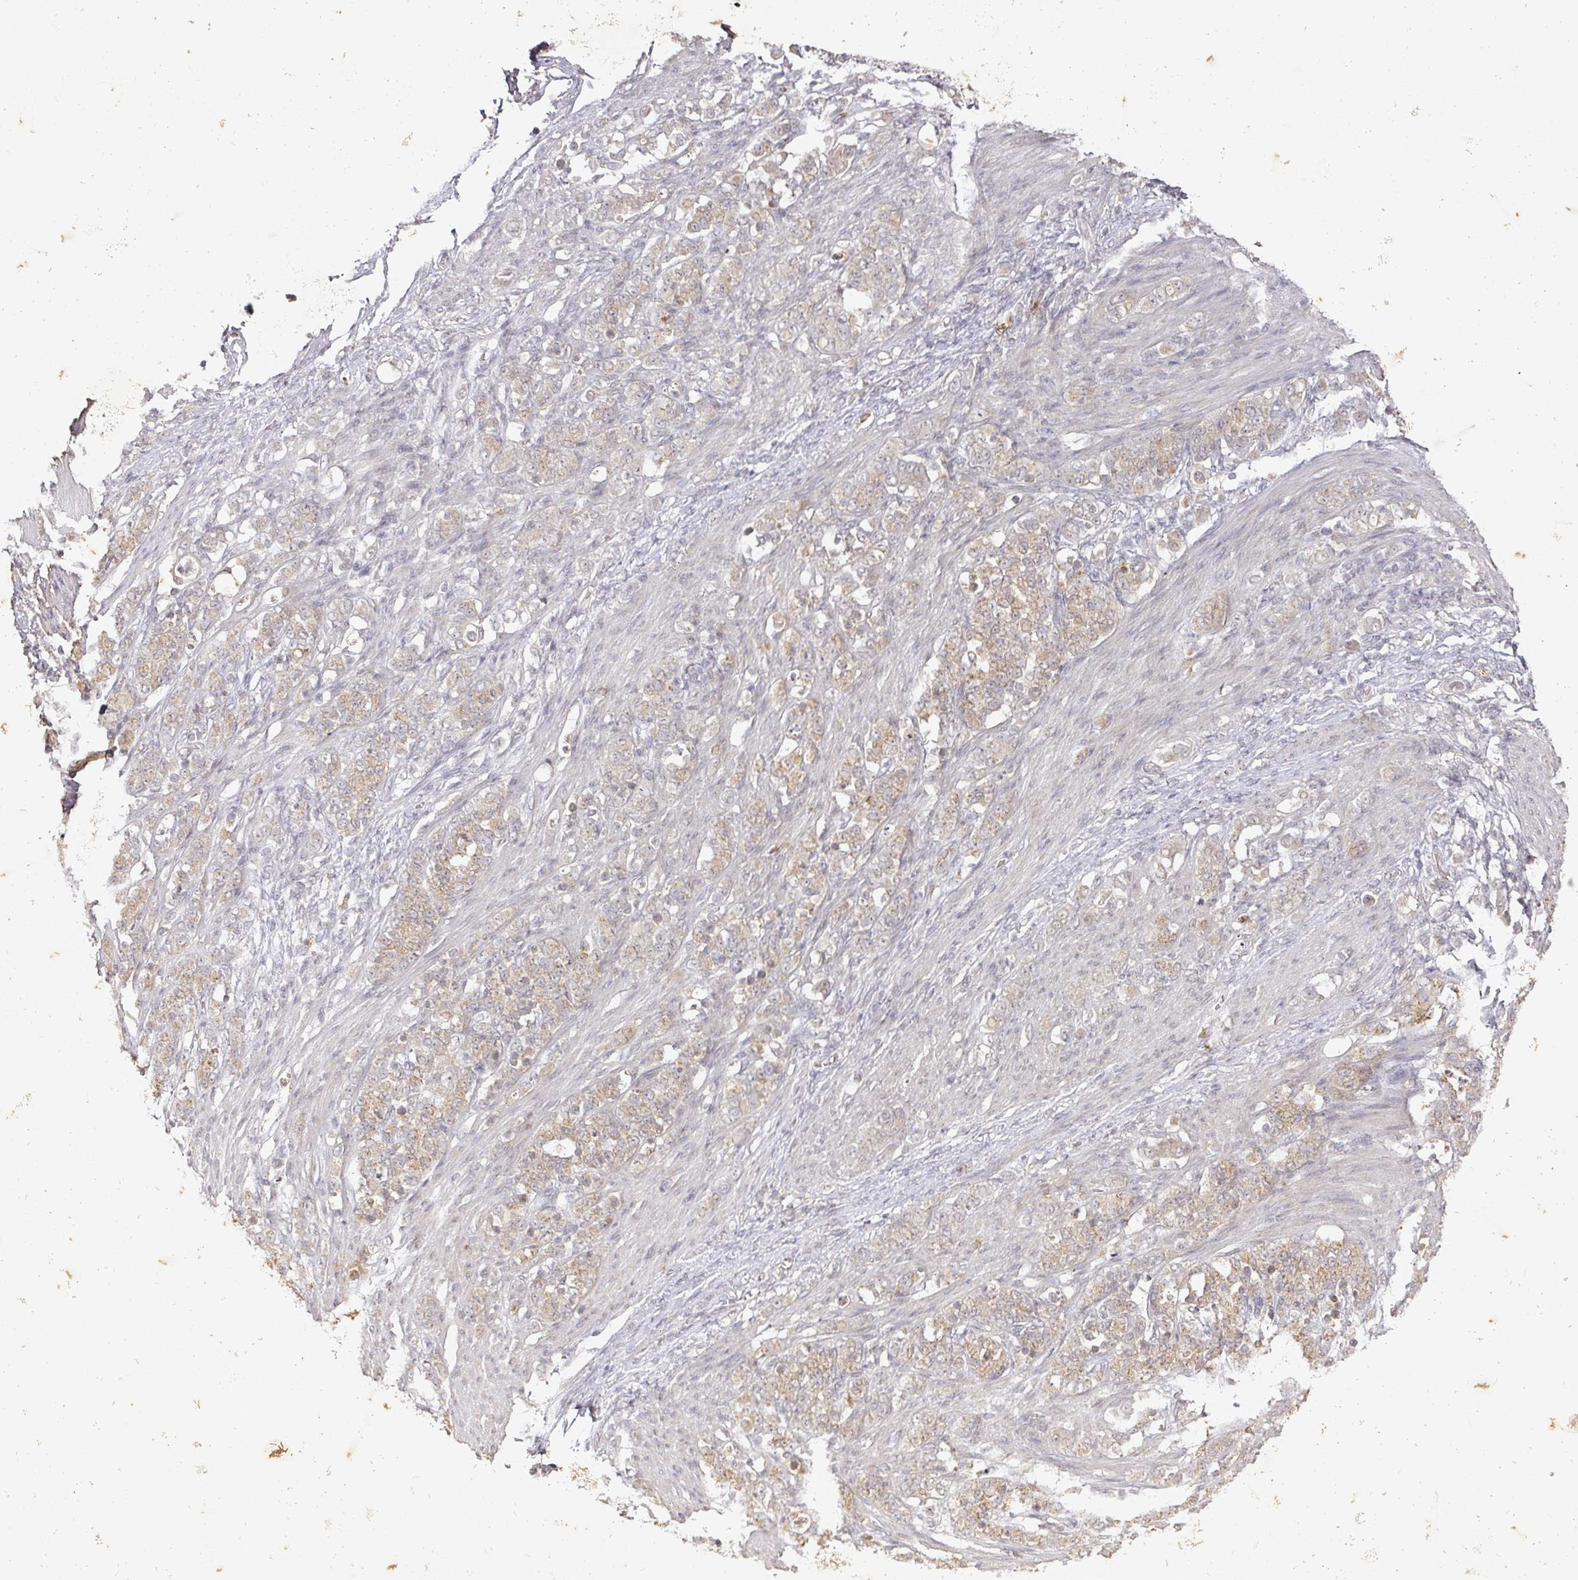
{"staining": {"intensity": "weak", "quantity": ">75%", "location": "cytoplasmic/membranous"}, "tissue": "stomach cancer", "cell_type": "Tumor cells", "image_type": "cancer", "snomed": [{"axis": "morphology", "description": "Adenocarcinoma, NOS"}, {"axis": "topography", "description": "Stomach"}], "caption": "Immunohistochemistry photomicrograph of stomach cancer stained for a protein (brown), which displays low levels of weak cytoplasmic/membranous positivity in about >75% of tumor cells.", "gene": "CAPN5", "patient": {"sex": "female", "age": 79}}